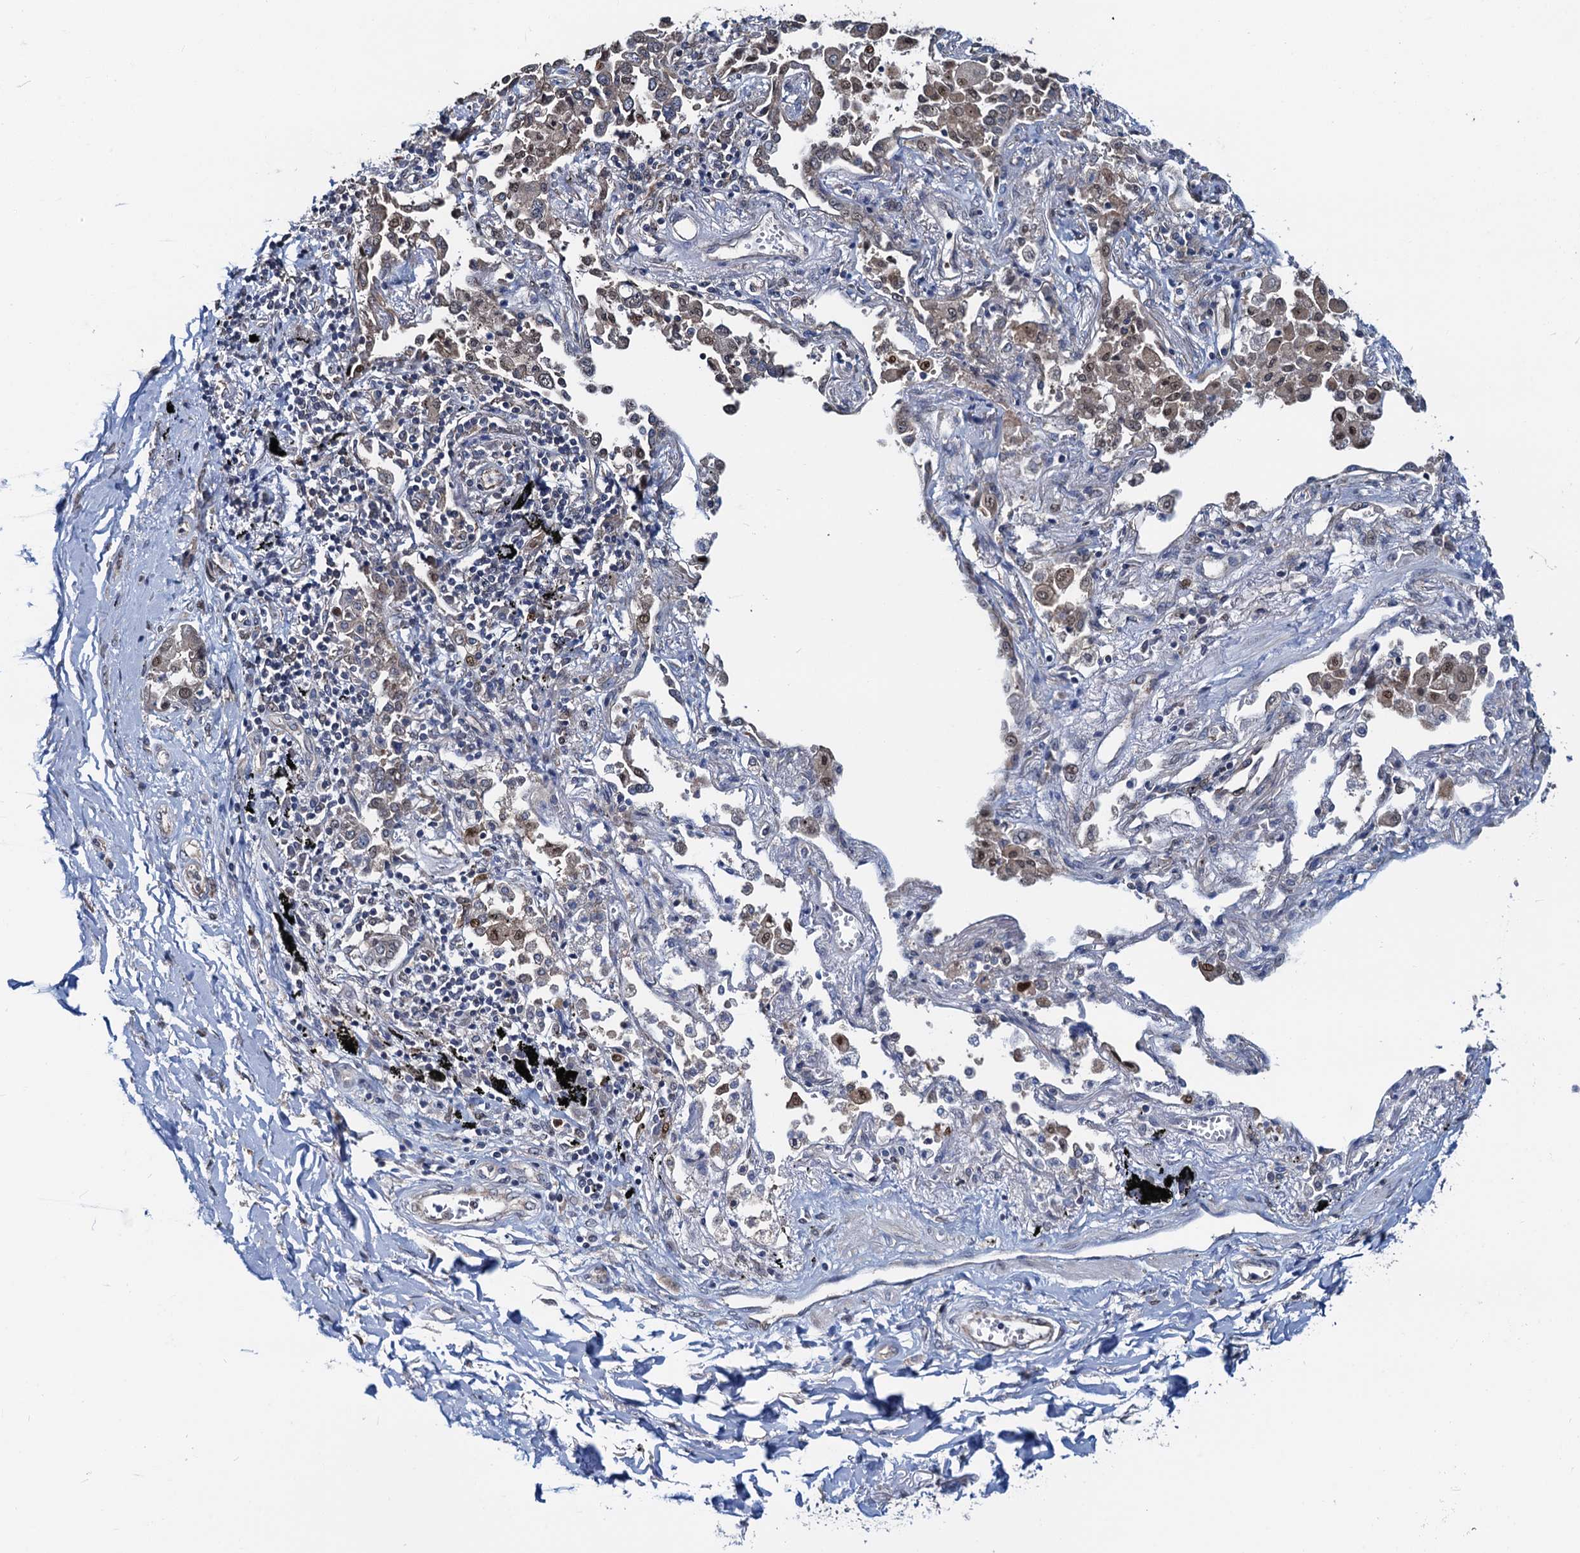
{"staining": {"intensity": "weak", "quantity": "<25%", "location": "nuclear"}, "tissue": "lung cancer", "cell_type": "Tumor cells", "image_type": "cancer", "snomed": [{"axis": "morphology", "description": "Adenocarcinoma, NOS"}, {"axis": "topography", "description": "Lung"}], "caption": "This image is of adenocarcinoma (lung) stained with immunohistochemistry (IHC) to label a protein in brown with the nuclei are counter-stained blue. There is no staining in tumor cells.", "gene": "RNF125", "patient": {"sex": "male", "age": 67}}